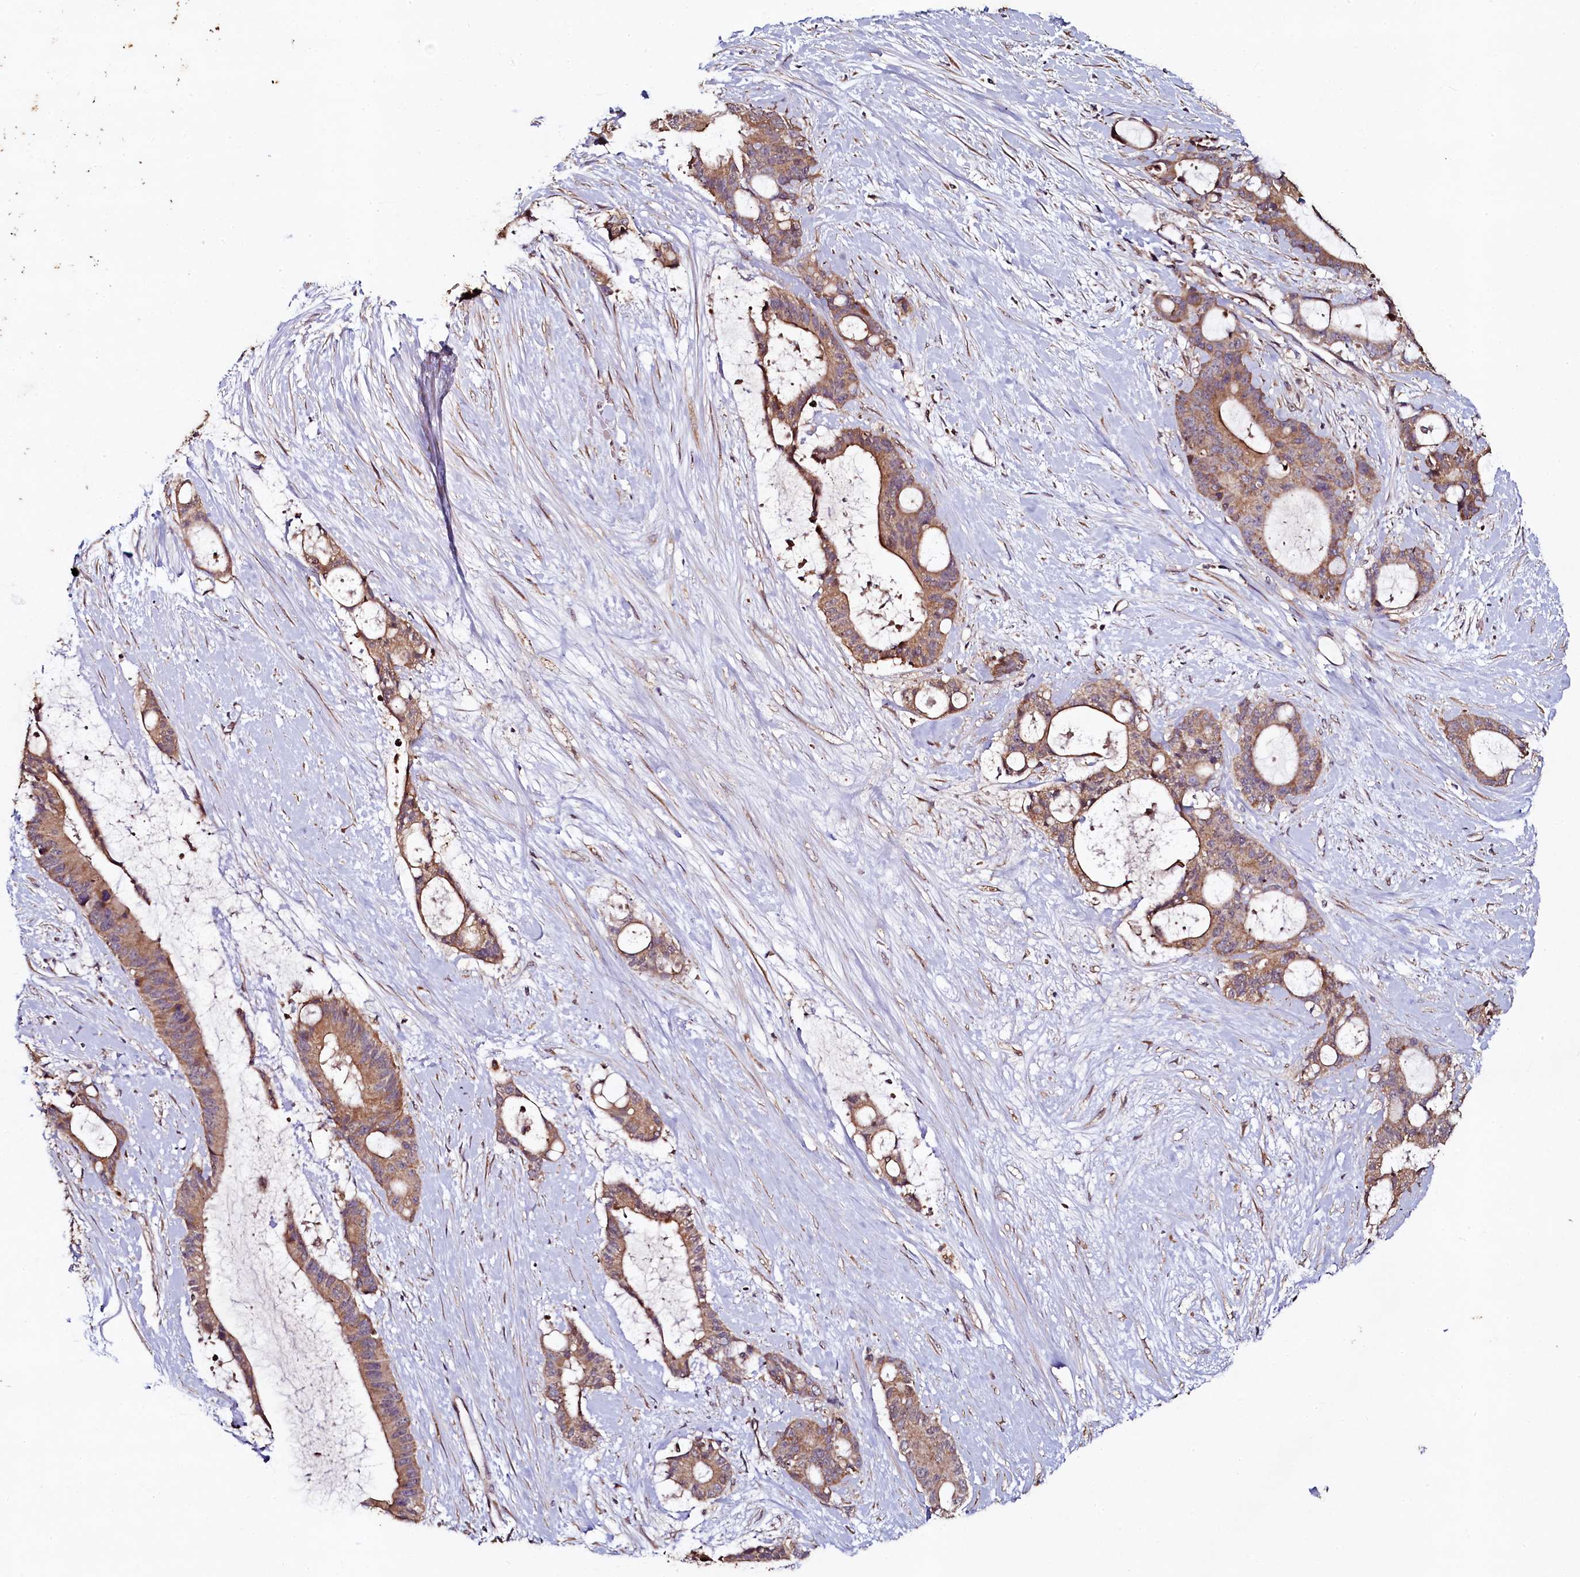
{"staining": {"intensity": "moderate", "quantity": ">75%", "location": "cytoplasmic/membranous"}, "tissue": "liver cancer", "cell_type": "Tumor cells", "image_type": "cancer", "snomed": [{"axis": "morphology", "description": "Normal tissue, NOS"}, {"axis": "morphology", "description": "Cholangiocarcinoma"}, {"axis": "topography", "description": "Liver"}, {"axis": "topography", "description": "Peripheral nerve tissue"}], "caption": "Immunohistochemistry of human liver cancer (cholangiocarcinoma) displays medium levels of moderate cytoplasmic/membranous positivity in about >75% of tumor cells.", "gene": "SEC24C", "patient": {"sex": "female", "age": 73}}